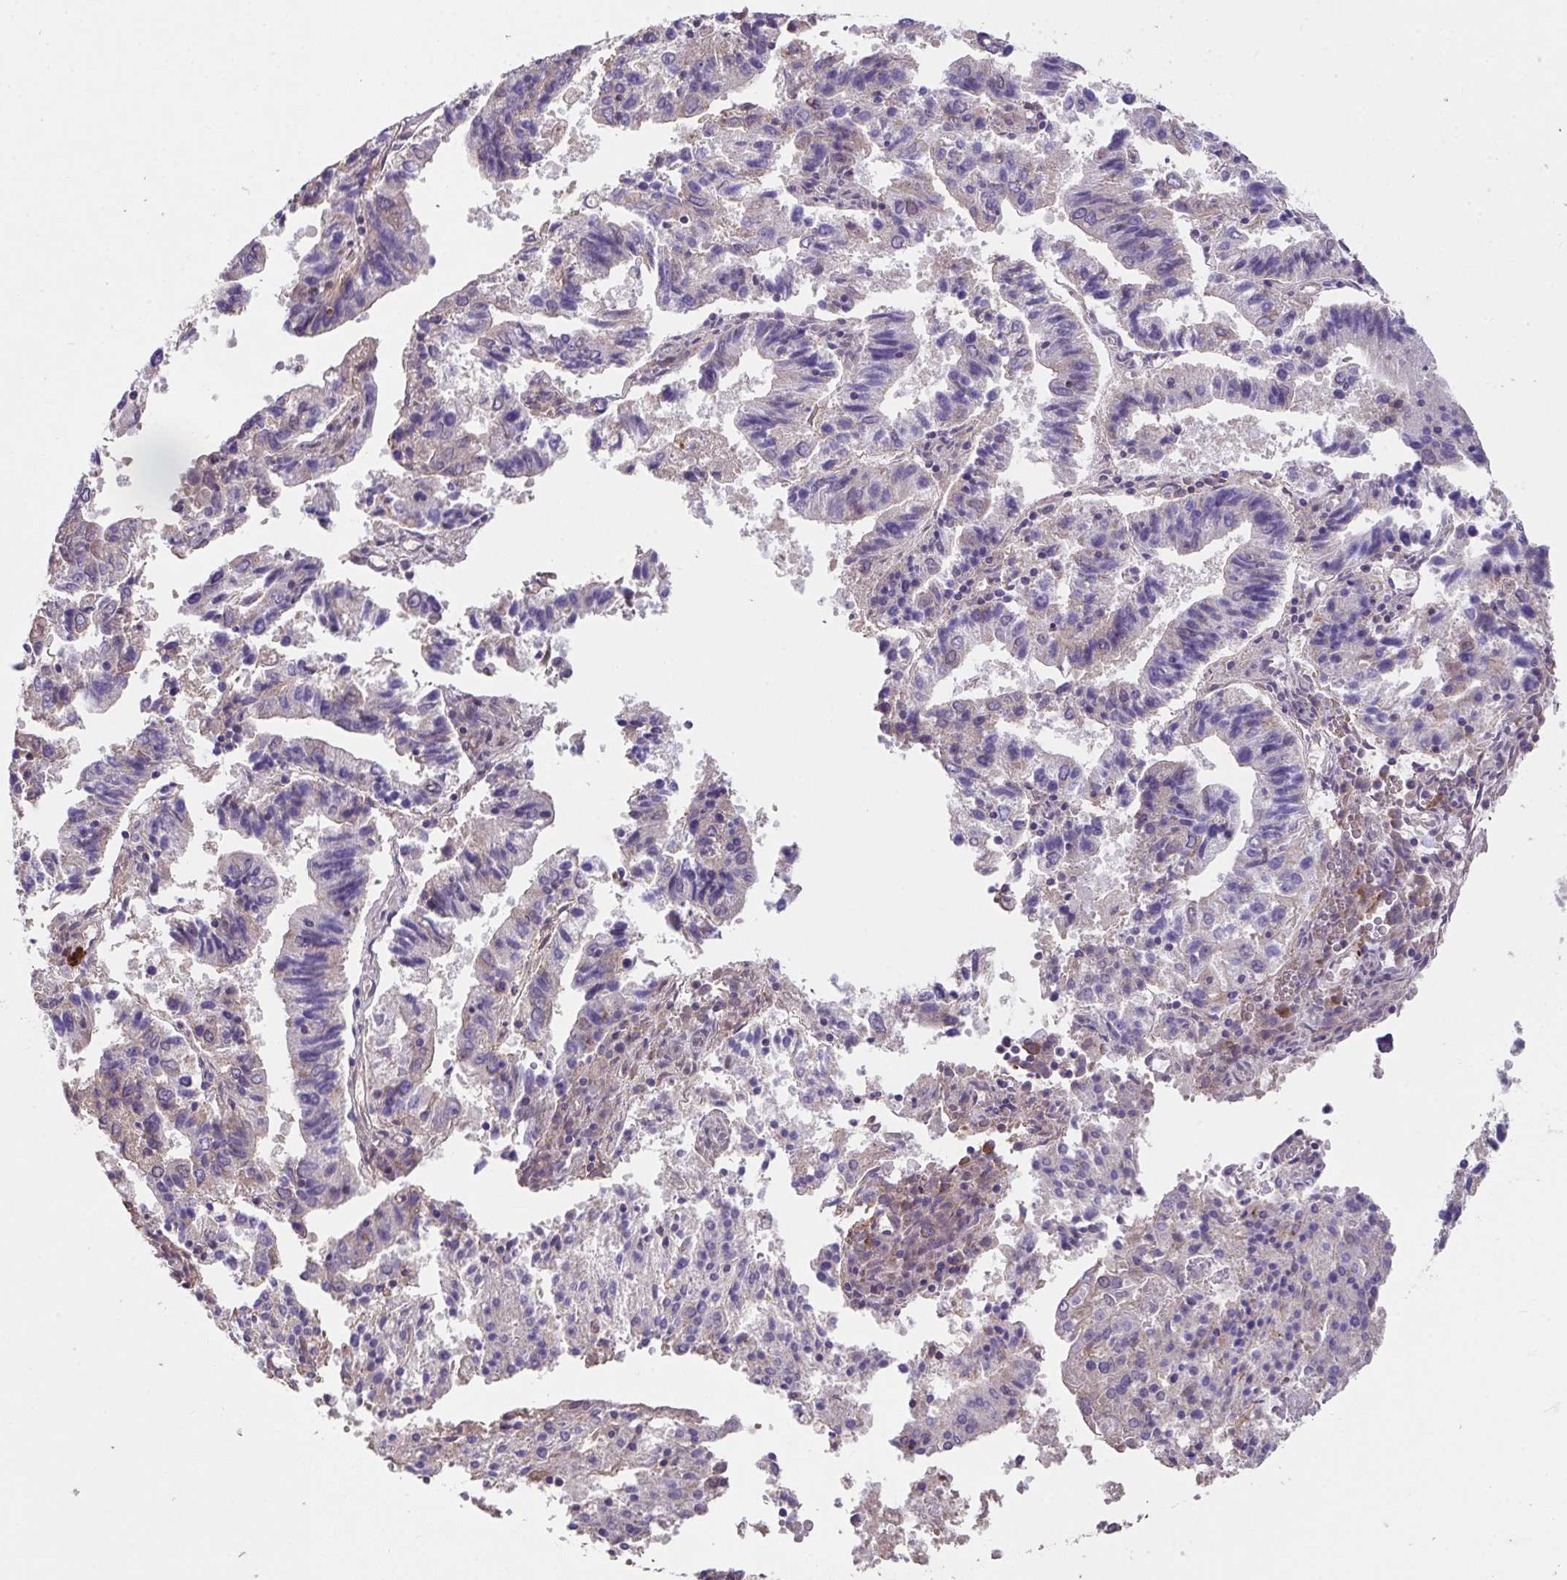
{"staining": {"intensity": "weak", "quantity": "<25%", "location": "cytoplasmic/membranous"}, "tissue": "endometrial cancer", "cell_type": "Tumor cells", "image_type": "cancer", "snomed": [{"axis": "morphology", "description": "Adenocarcinoma, NOS"}, {"axis": "topography", "description": "Endometrium"}], "caption": "An immunohistochemistry (IHC) photomicrograph of endometrial cancer (adenocarcinoma) is shown. There is no staining in tumor cells of endometrial cancer (adenocarcinoma).", "gene": "RBBP6", "patient": {"sex": "female", "age": 82}}